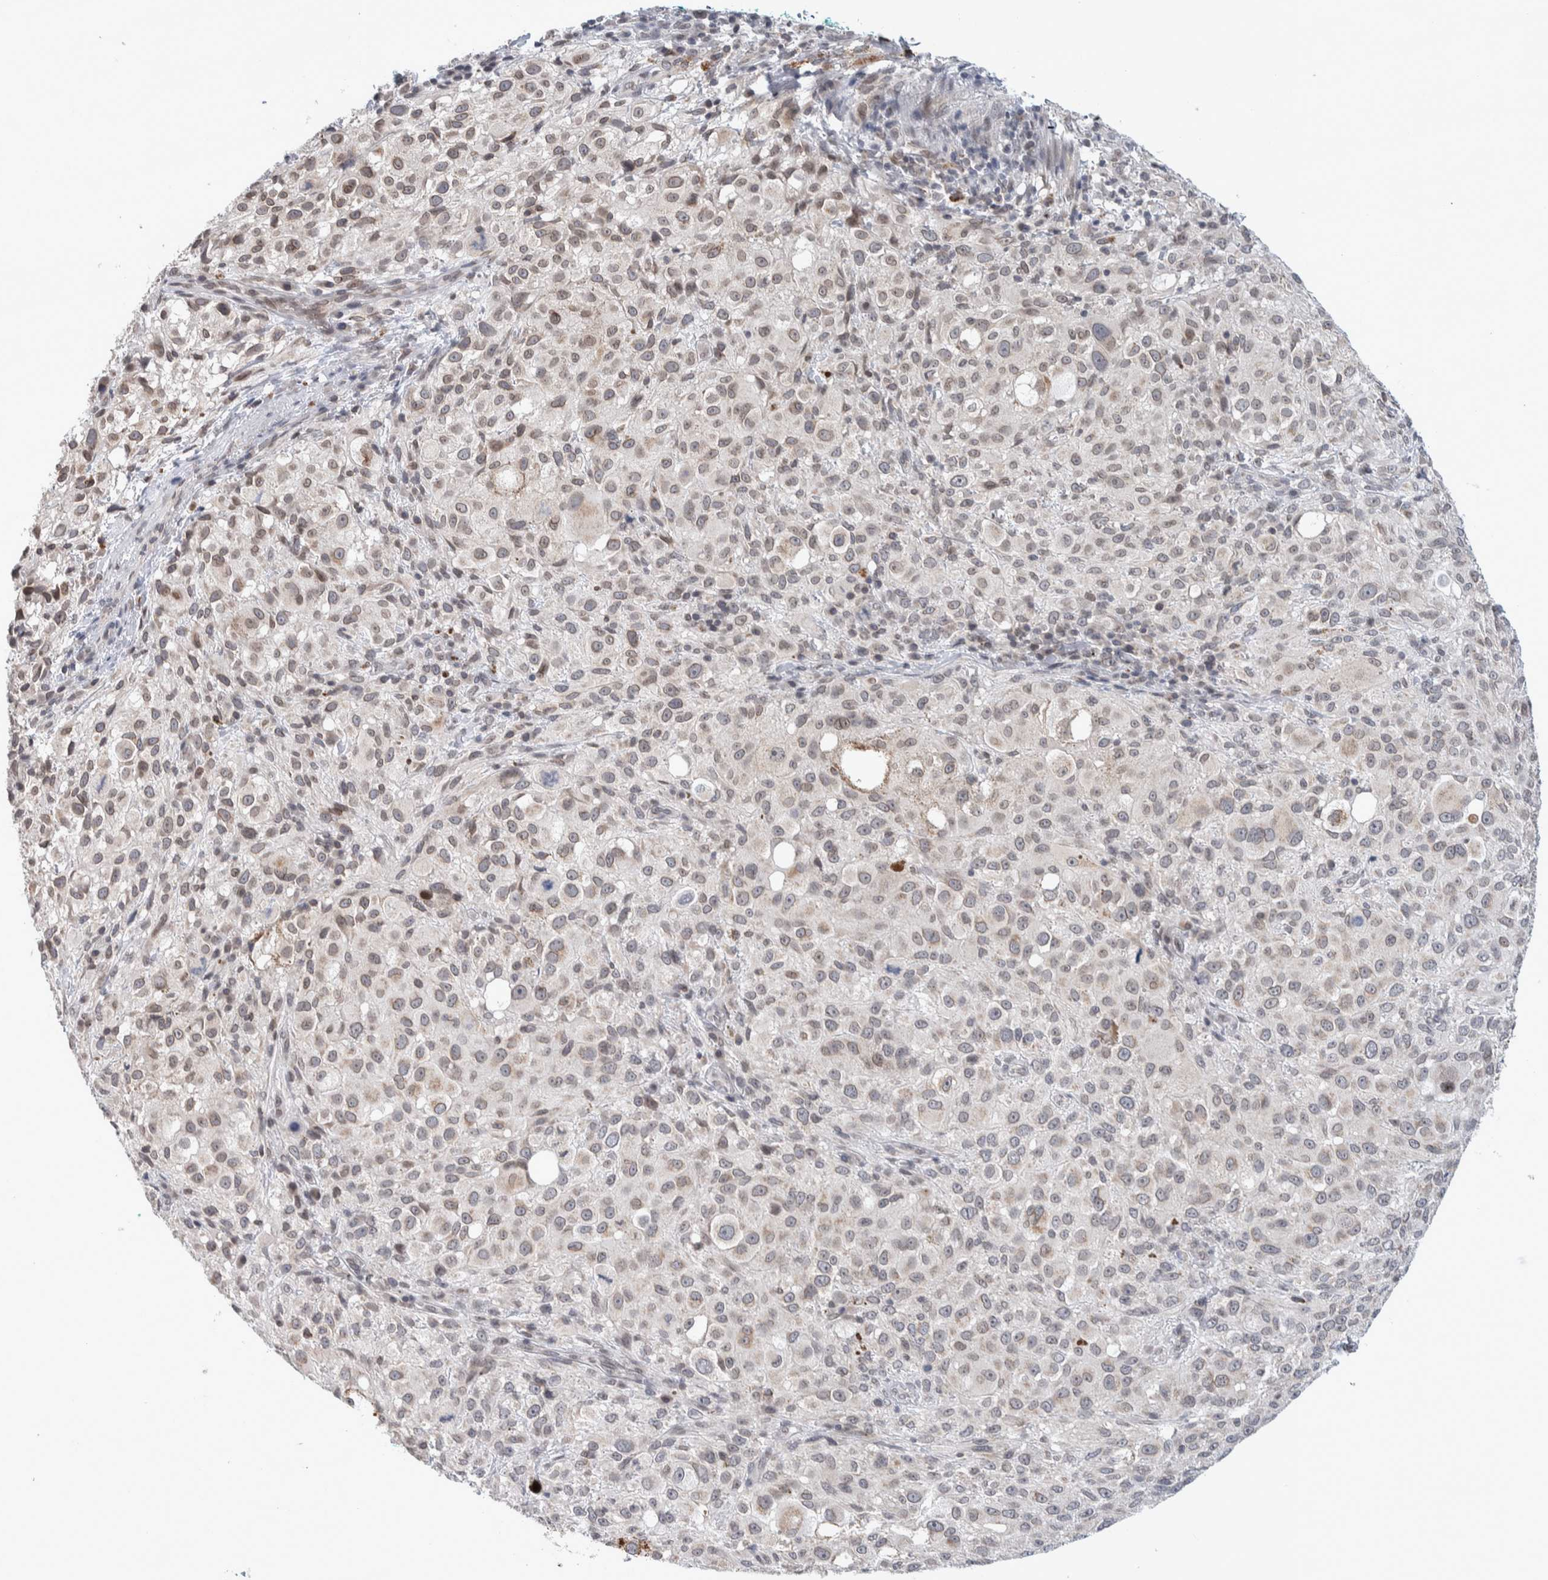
{"staining": {"intensity": "weak", "quantity": ">75%", "location": "cytoplasmic/membranous,nuclear"}, "tissue": "melanoma", "cell_type": "Tumor cells", "image_type": "cancer", "snomed": [{"axis": "morphology", "description": "Necrosis, NOS"}, {"axis": "morphology", "description": "Malignant melanoma, NOS"}, {"axis": "topography", "description": "Skin"}], "caption": "The histopathology image exhibits a brown stain indicating the presence of a protein in the cytoplasmic/membranous and nuclear of tumor cells in melanoma. (DAB (3,3'-diaminobenzidine) IHC with brightfield microscopy, high magnification).", "gene": "CRAT", "patient": {"sex": "female", "age": 87}}